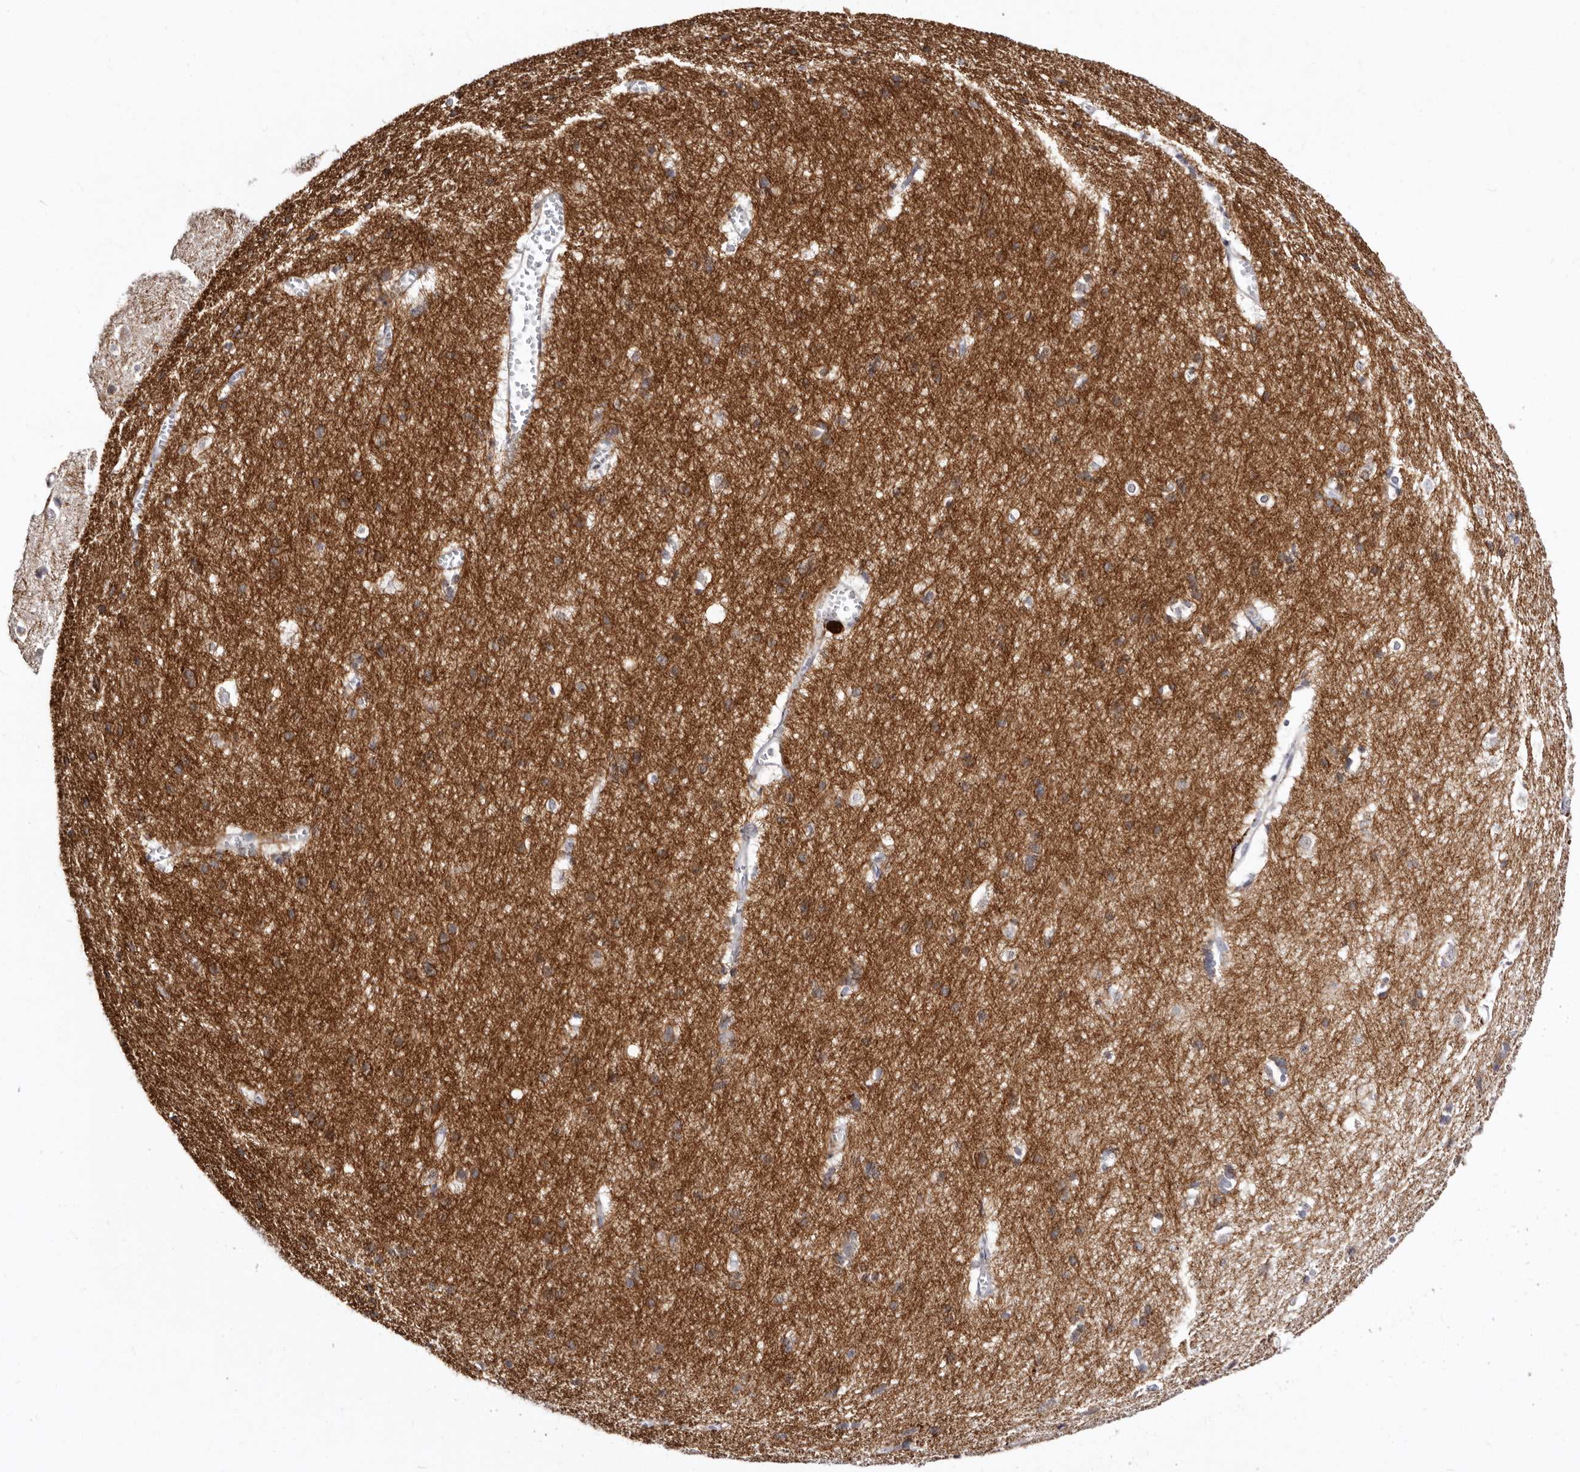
{"staining": {"intensity": "negative", "quantity": "none", "location": "none"}, "tissue": "cerebral cortex", "cell_type": "Endothelial cells", "image_type": "normal", "snomed": [{"axis": "morphology", "description": "Normal tissue, NOS"}, {"axis": "topography", "description": "Cerebral cortex"}], "caption": "IHC image of unremarkable cerebral cortex: cerebral cortex stained with DAB exhibits no significant protein staining in endothelial cells.", "gene": "CDCA8", "patient": {"sex": "male", "age": 54}}